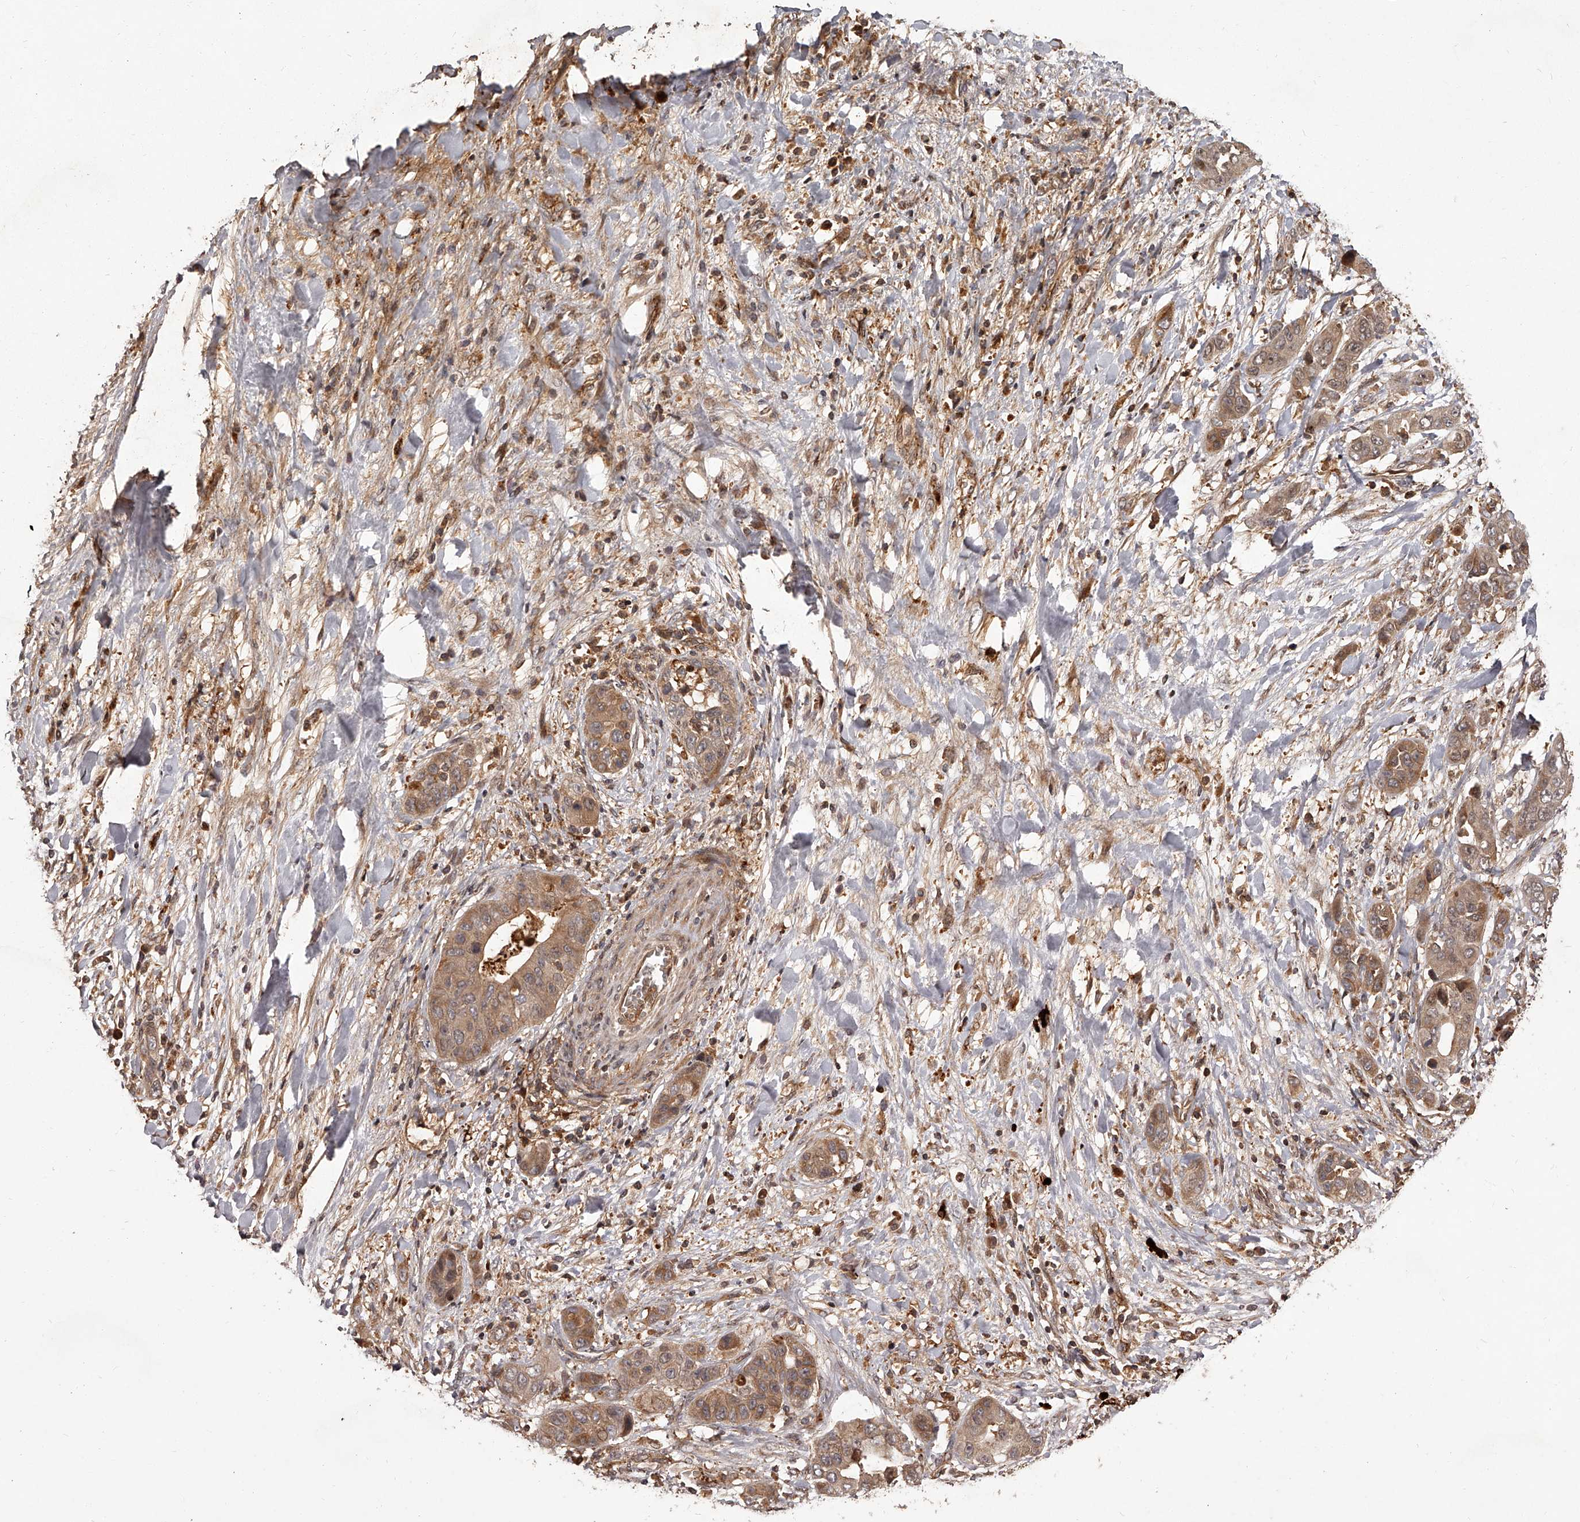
{"staining": {"intensity": "weak", "quantity": ">75%", "location": "cytoplasmic/membranous"}, "tissue": "liver cancer", "cell_type": "Tumor cells", "image_type": "cancer", "snomed": [{"axis": "morphology", "description": "Cholangiocarcinoma"}, {"axis": "topography", "description": "Liver"}], "caption": "A low amount of weak cytoplasmic/membranous staining is present in approximately >75% of tumor cells in cholangiocarcinoma (liver) tissue.", "gene": "CRYZL1", "patient": {"sex": "female", "age": 52}}